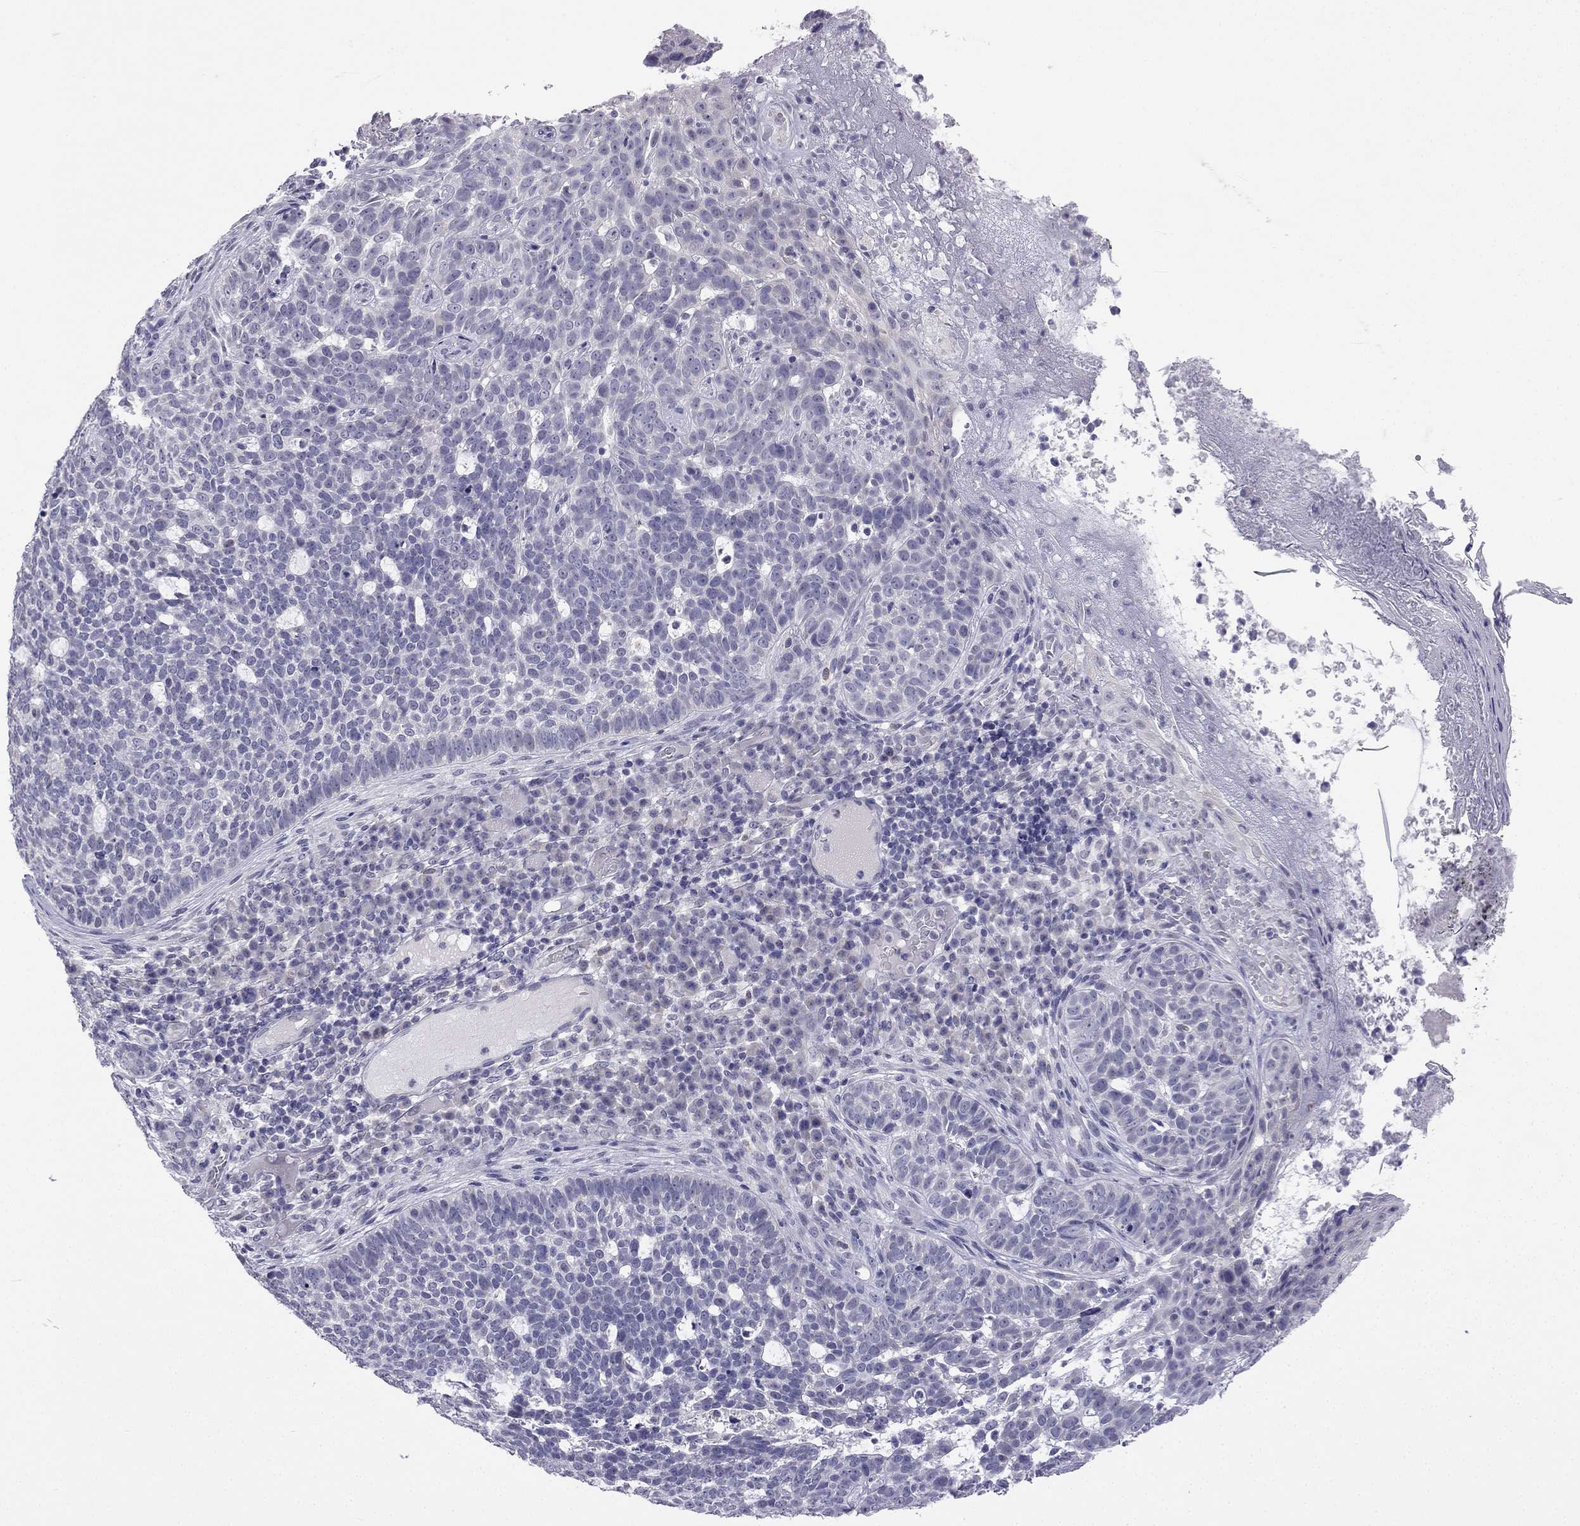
{"staining": {"intensity": "negative", "quantity": "none", "location": "none"}, "tissue": "skin cancer", "cell_type": "Tumor cells", "image_type": "cancer", "snomed": [{"axis": "morphology", "description": "Basal cell carcinoma"}, {"axis": "topography", "description": "Skin"}], "caption": "This is a photomicrograph of immunohistochemistry (IHC) staining of basal cell carcinoma (skin), which shows no expression in tumor cells.", "gene": "C5orf49", "patient": {"sex": "female", "age": 69}}